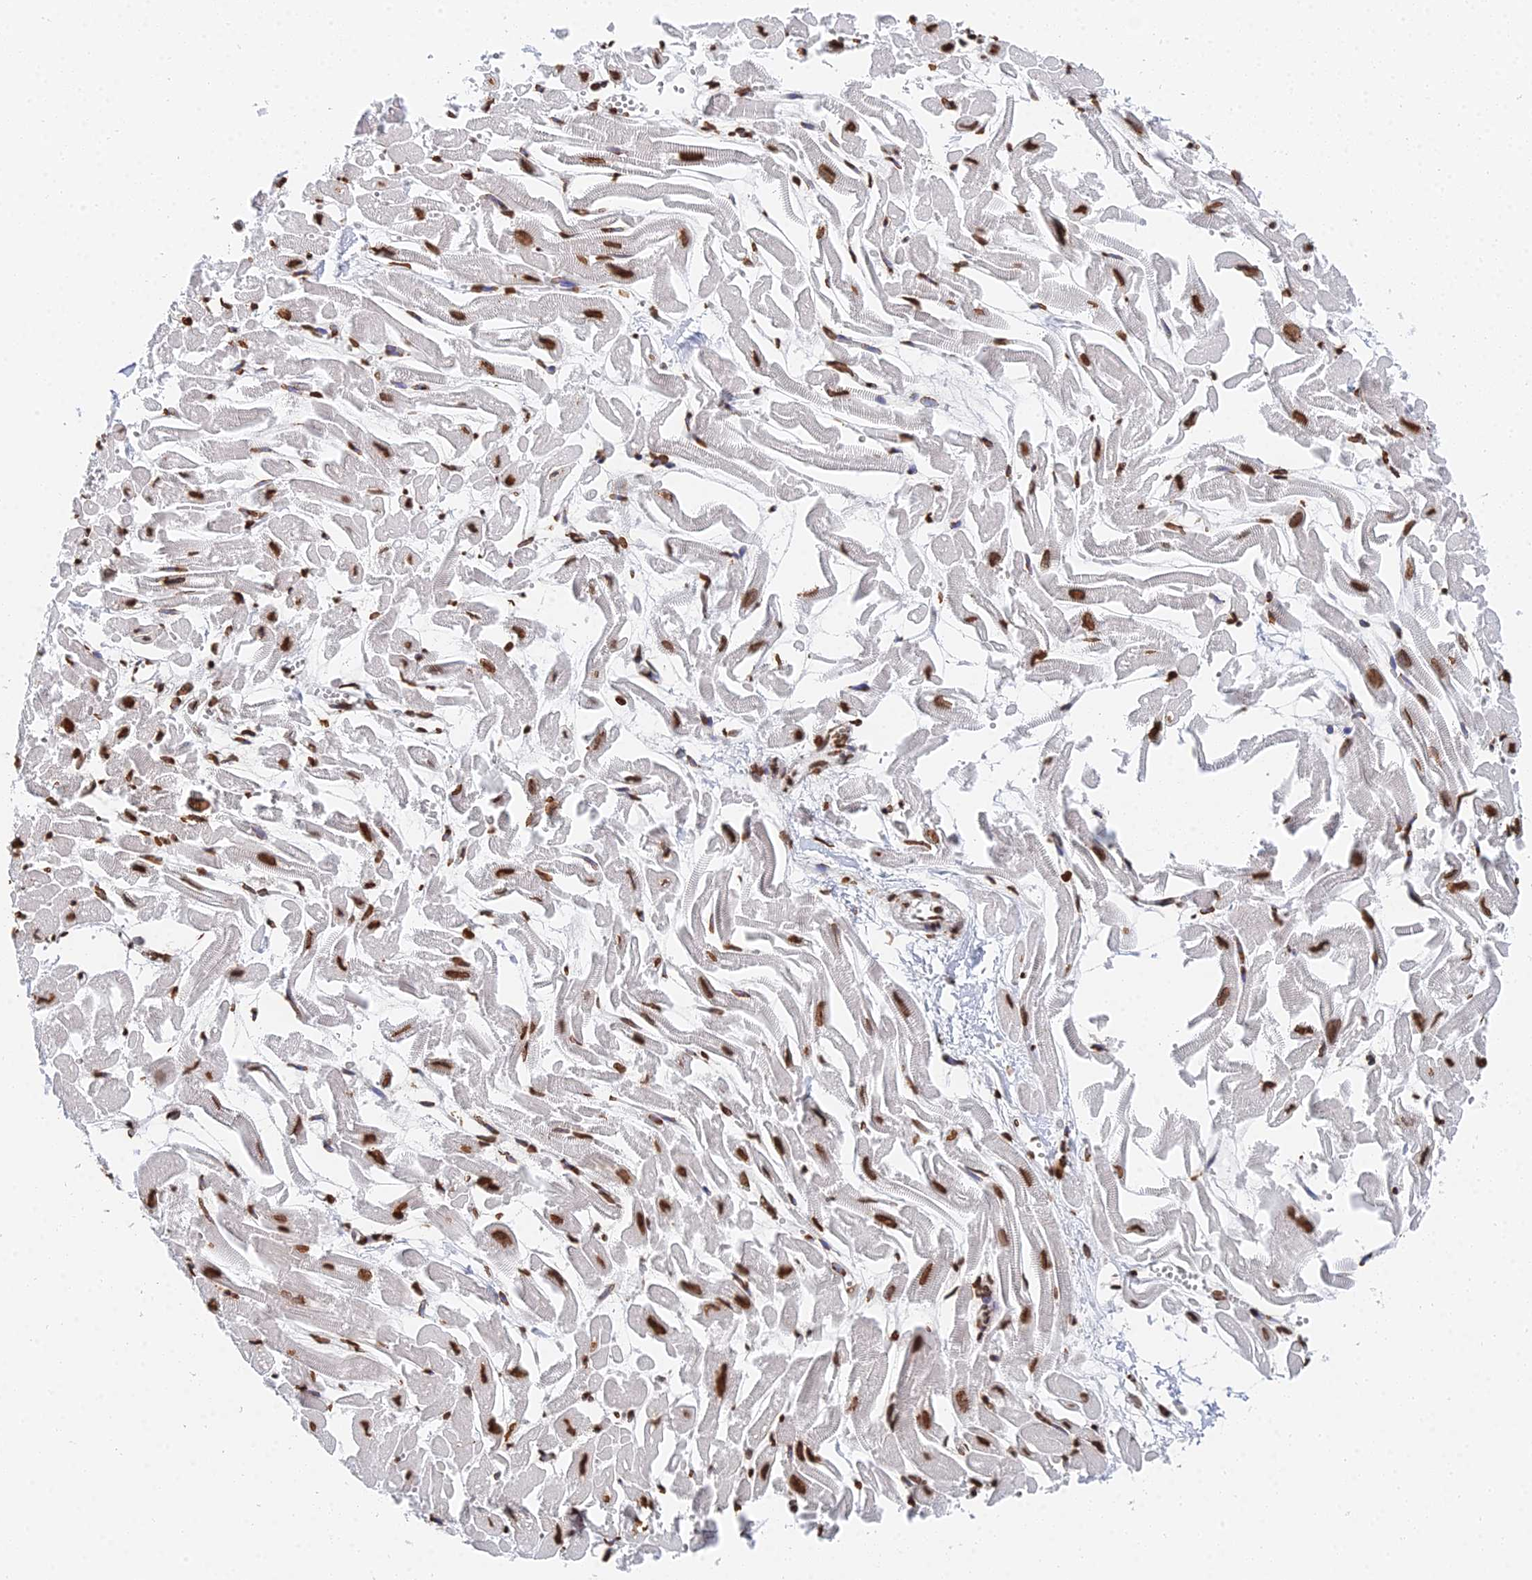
{"staining": {"intensity": "moderate", "quantity": ">75%", "location": "nuclear"}, "tissue": "heart muscle", "cell_type": "Cardiomyocytes", "image_type": "normal", "snomed": [{"axis": "morphology", "description": "Normal tissue, NOS"}, {"axis": "topography", "description": "Heart"}], "caption": "Protein staining shows moderate nuclear expression in about >75% of cardiomyocytes in normal heart muscle.", "gene": "GBP3", "patient": {"sex": "male", "age": 54}}